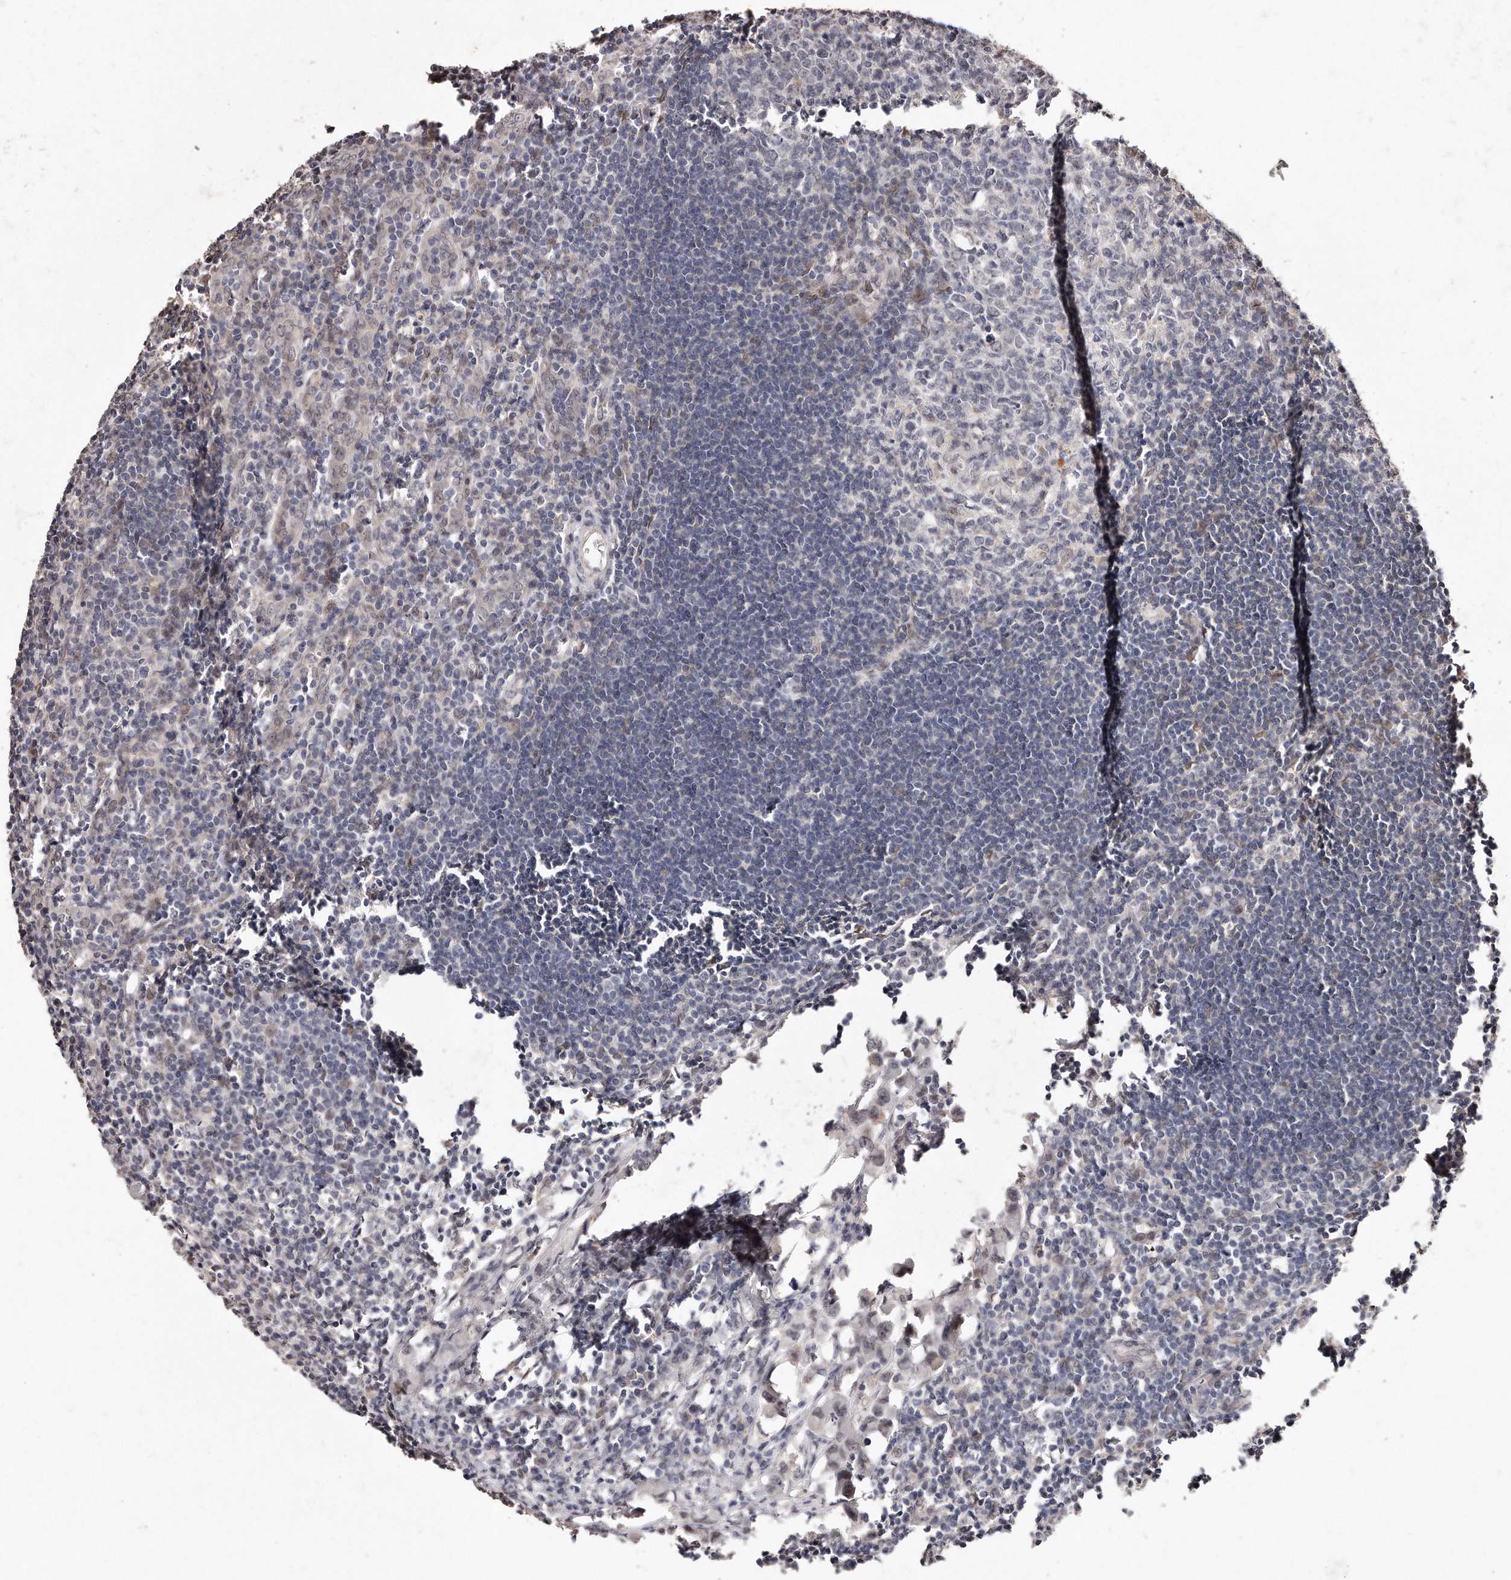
{"staining": {"intensity": "negative", "quantity": "none", "location": "none"}, "tissue": "lymph node", "cell_type": "Germinal center cells", "image_type": "normal", "snomed": [{"axis": "morphology", "description": "Normal tissue, NOS"}, {"axis": "morphology", "description": "Malignant melanoma, Metastatic site"}, {"axis": "topography", "description": "Lymph node"}], "caption": "Immunohistochemical staining of benign human lymph node displays no significant positivity in germinal center cells.", "gene": "HASPIN", "patient": {"sex": "male", "age": 41}}